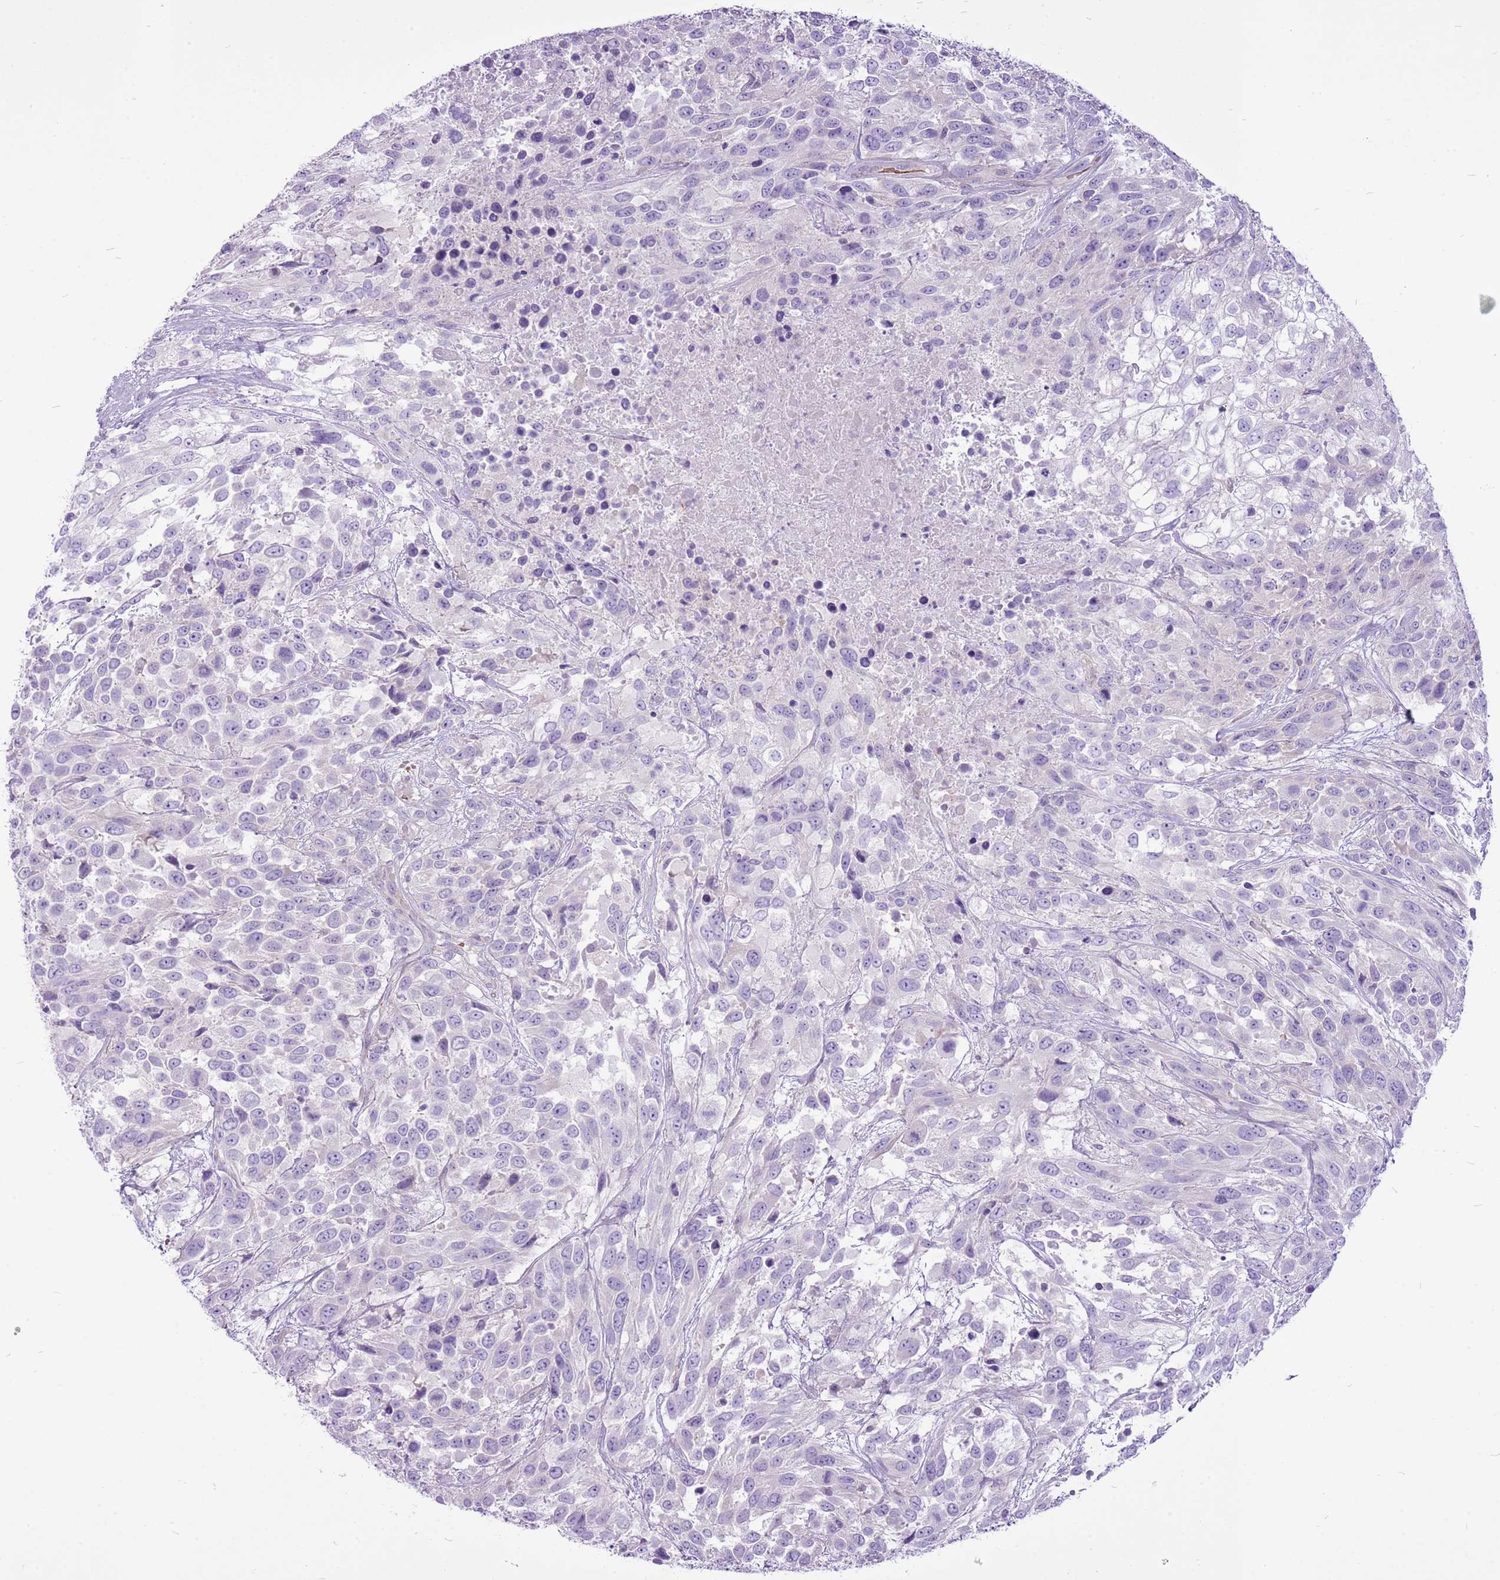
{"staining": {"intensity": "negative", "quantity": "none", "location": "none"}, "tissue": "urothelial cancer", "cell_type": "Tumor cells", "image_type": "cancer", "snomed": [{"axis": "morphology", "description": "Urothelial carcinoma, High grade"}, {"axis": "topography", "description": "Urinary bladder"}], "caption": "High power microscopy photomicrograph of an immunohistochemistry (IHC) image of urothelial cancer, revealing no significant positivity in tumor cells.", "gene": "CHAC2", "patient": {"sex": "female", "age": 70}}